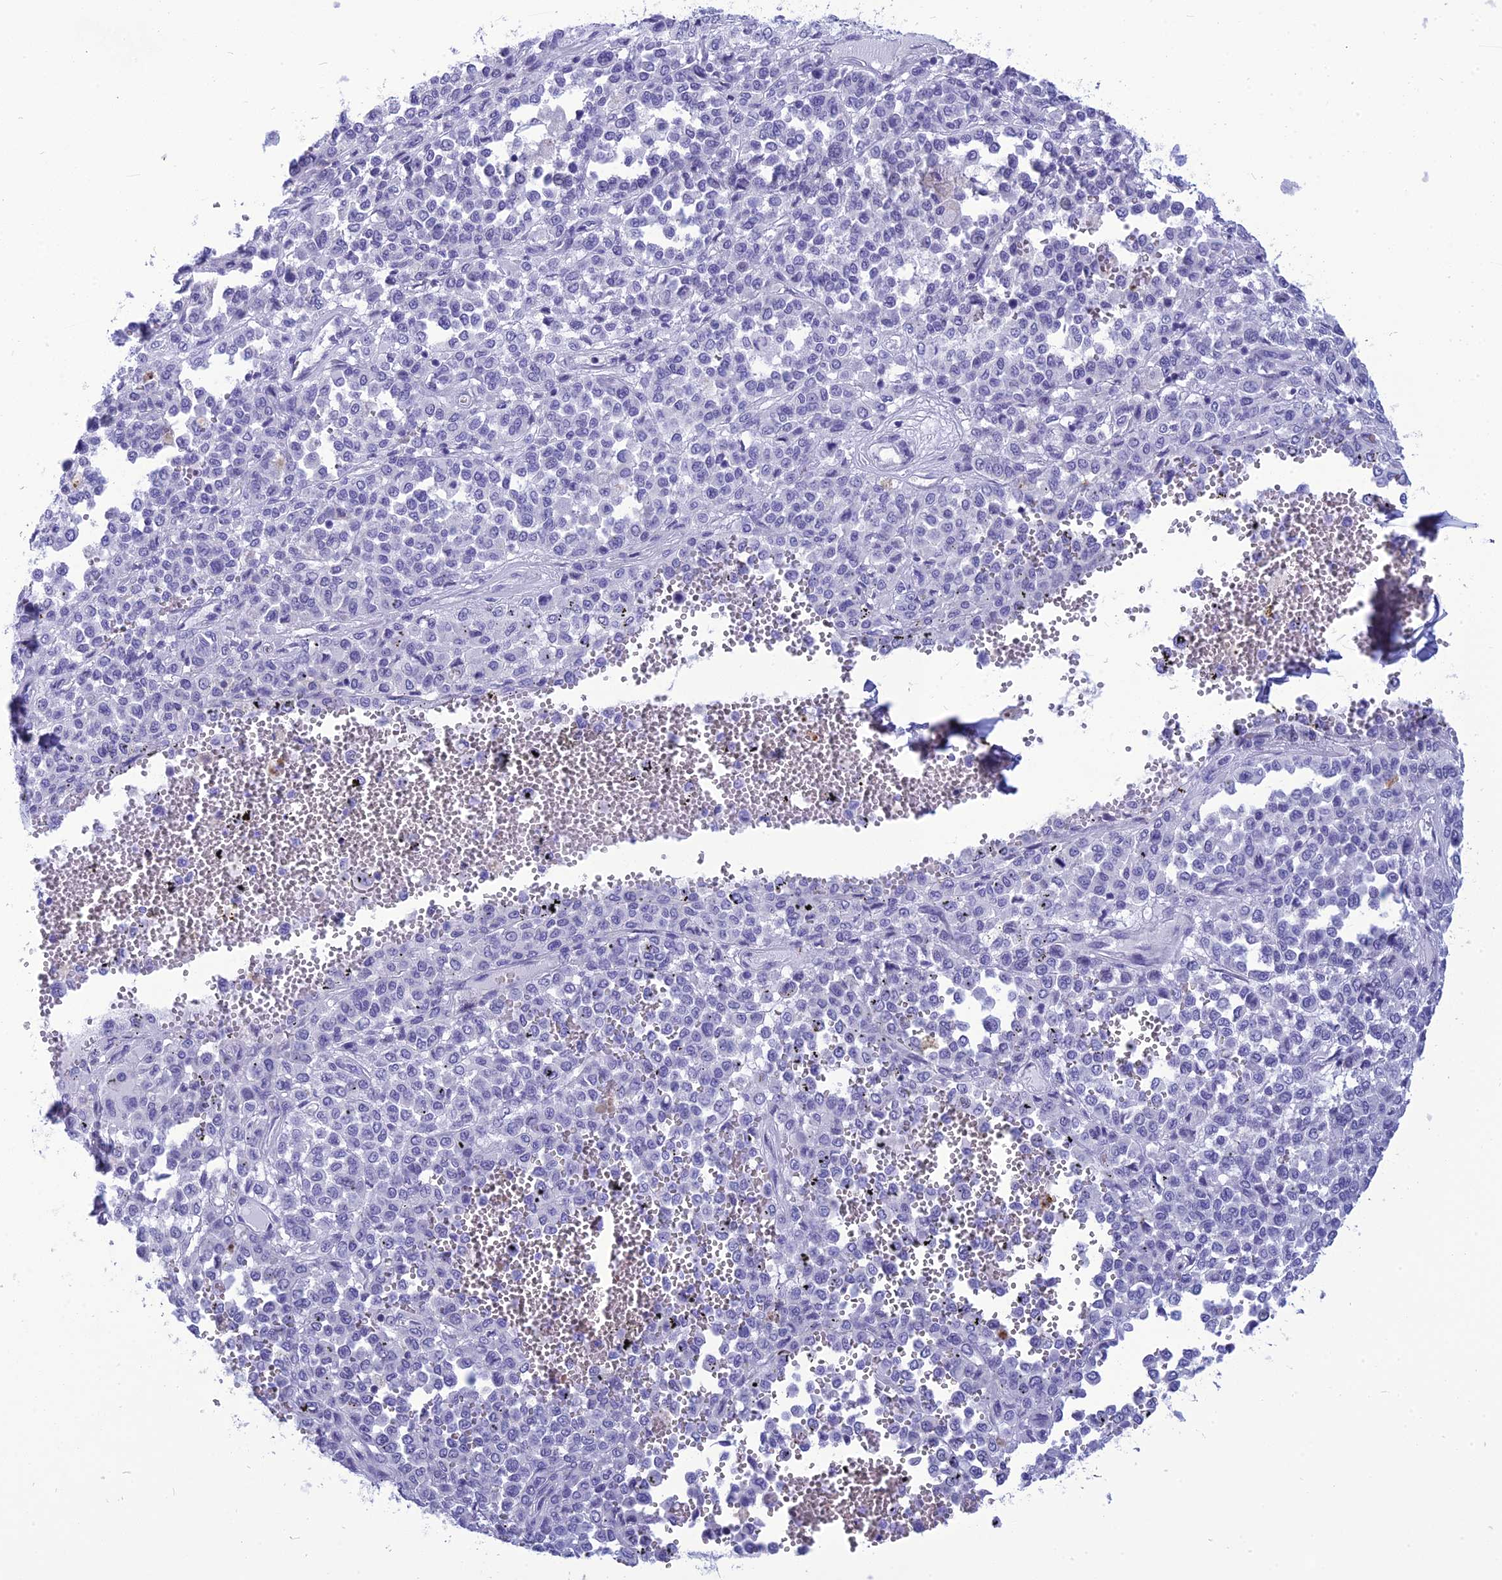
{"staining": {"intensity": "negative", "quantity": "none", "location": "none"}, "tissue": "melanoma", "cell_type": "Tumor cells", "image_type": "cancer", "snomed": [{"axis": "morphology", "description": "Malignant melanoma, Metastatic site"}, {"axis": "topography", "description": "Pancreas"}], "caption": "This is an immunohistochemistry (IHC) photomicrograph of human malignant melanoma (metastatic site). There is no positivity in tumor cells.", "gene": "BBS2", "patient": {"sex": "female", "age": 30}}